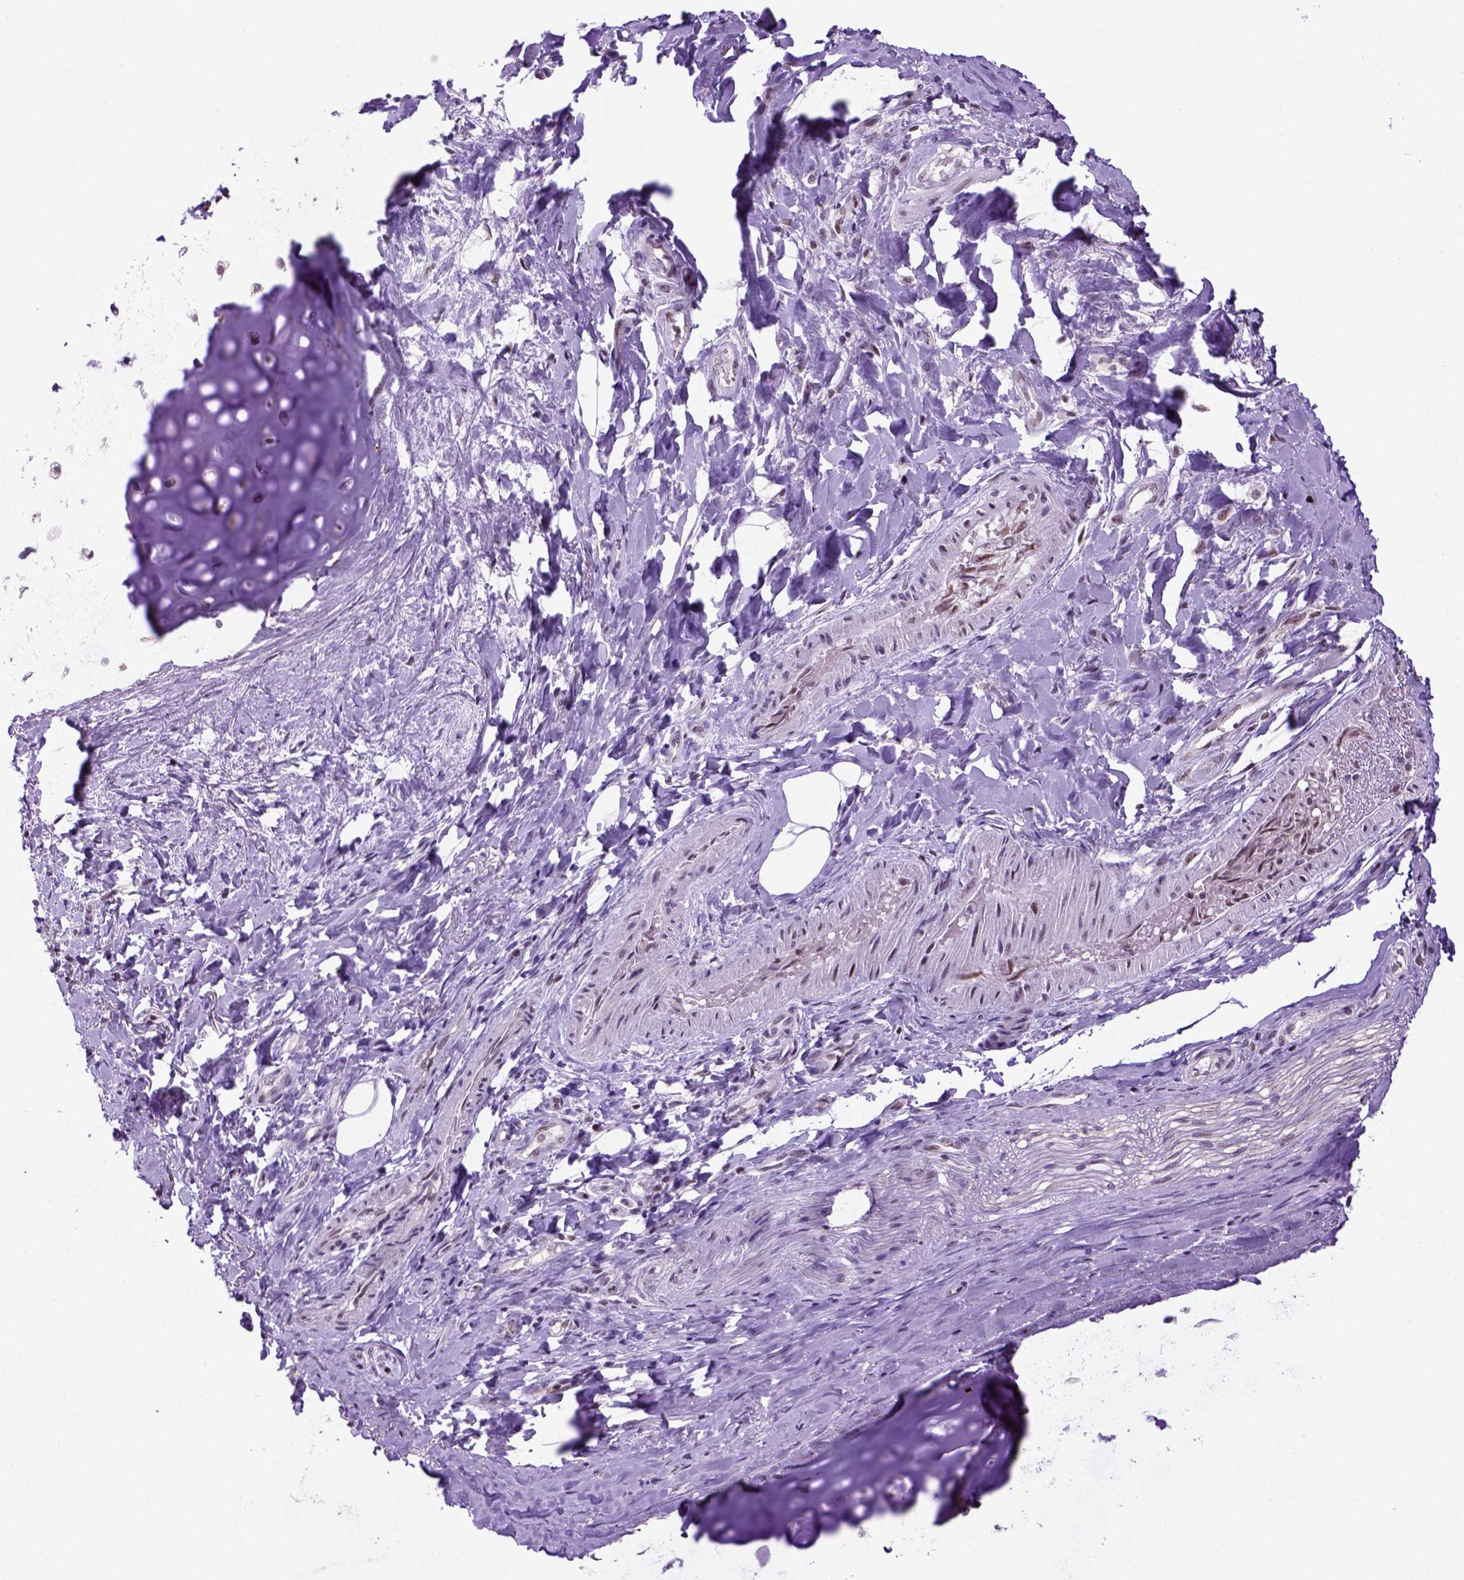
{"staining": {"intensity": "weak", "quantity": "<25%", "location": "nuclear"}, "tissue": "adipose tissue", "cell_type": "Adipocytes", "image_type": "normal", "snomed": [{"axis": "morphology", "description": "Normal tissue, NOS"}, {"axis": "topography", "description": "Cartilage tissue"}, {"axis": "topography", "description": "Bronchus"}], "caption": "Immunohistochemical staining of benign human adipose tissue displays no significant staining in adipocytes.", "gene": "TBPL1", "patient": {"sex": "male", "age": 64}}